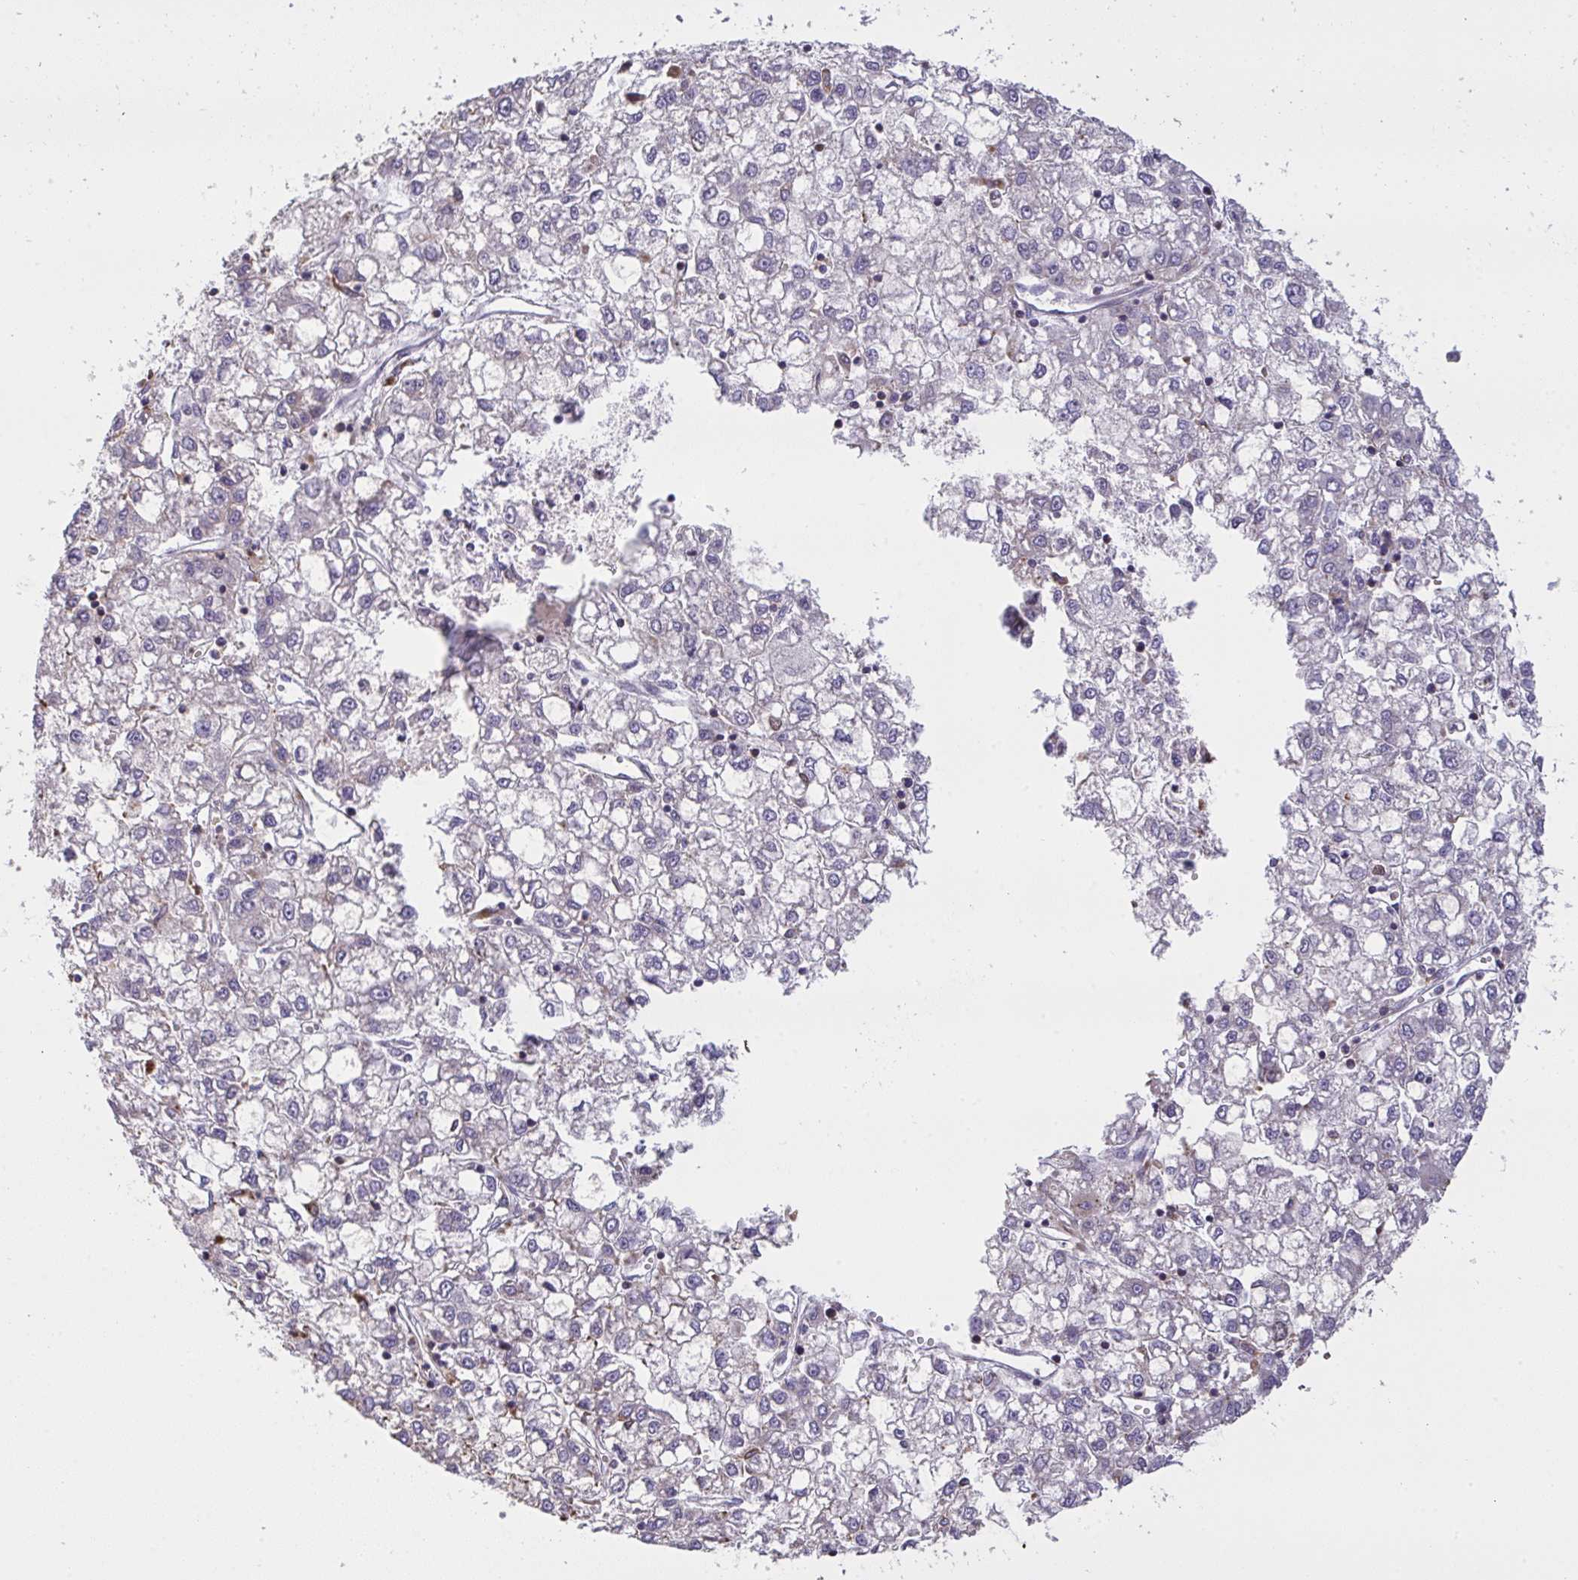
{"staining": {"intensity": "negative", "quantity": "none", "location": "none"}, "tissue": "liver cancer", "cell_type": "Tumor cells", "image_type": "cancer", "snomed": [{"axis": "morphology", "description": "Carcinoma, Hepatocellular, NOS"}, {"axis": "topography", "description": "Liver"}], "caption": "The micrograph shows no significant expression in tumor cells of hepatocellular carcinoma (liver).", "gene": "MICOS10", "patient": {"sex": "male", "age": 40}}